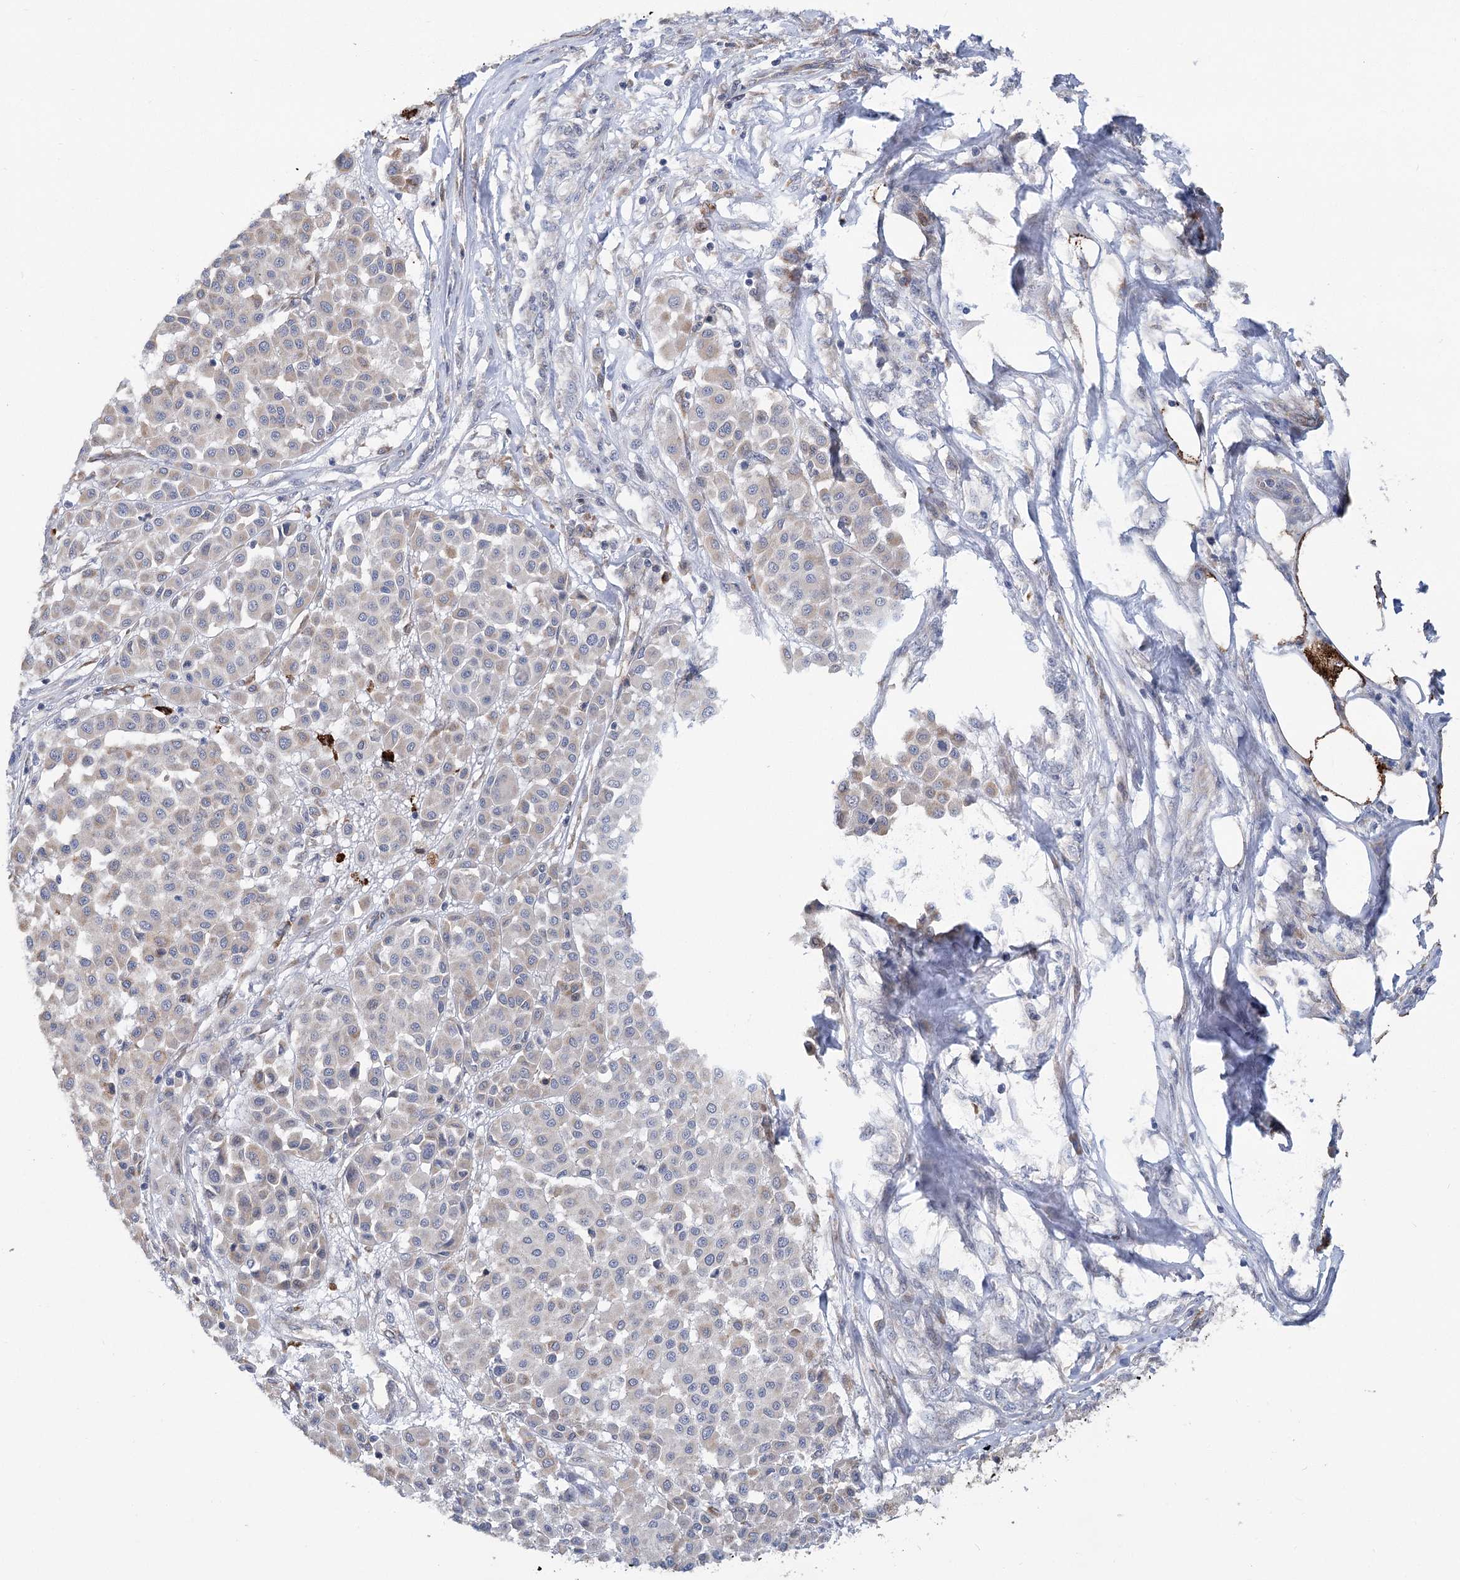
{"staining": {"intensity": "negative", "quantity": "none", "location": "none"}, "tissue": "melanoma", "cell_type": "Tumor cells", "image_type": "cancer", "snomed": [{"axis": "morphology", "description": "Malignant melanoma, Metastatic site"}, {"axis": "topography", "description": "Soft tissue"}], "caption": "Tumor cells show no significant protein positivity in melanoma.", "gene": "CIB4", "patient": {"sex": "male", "age": 41}}